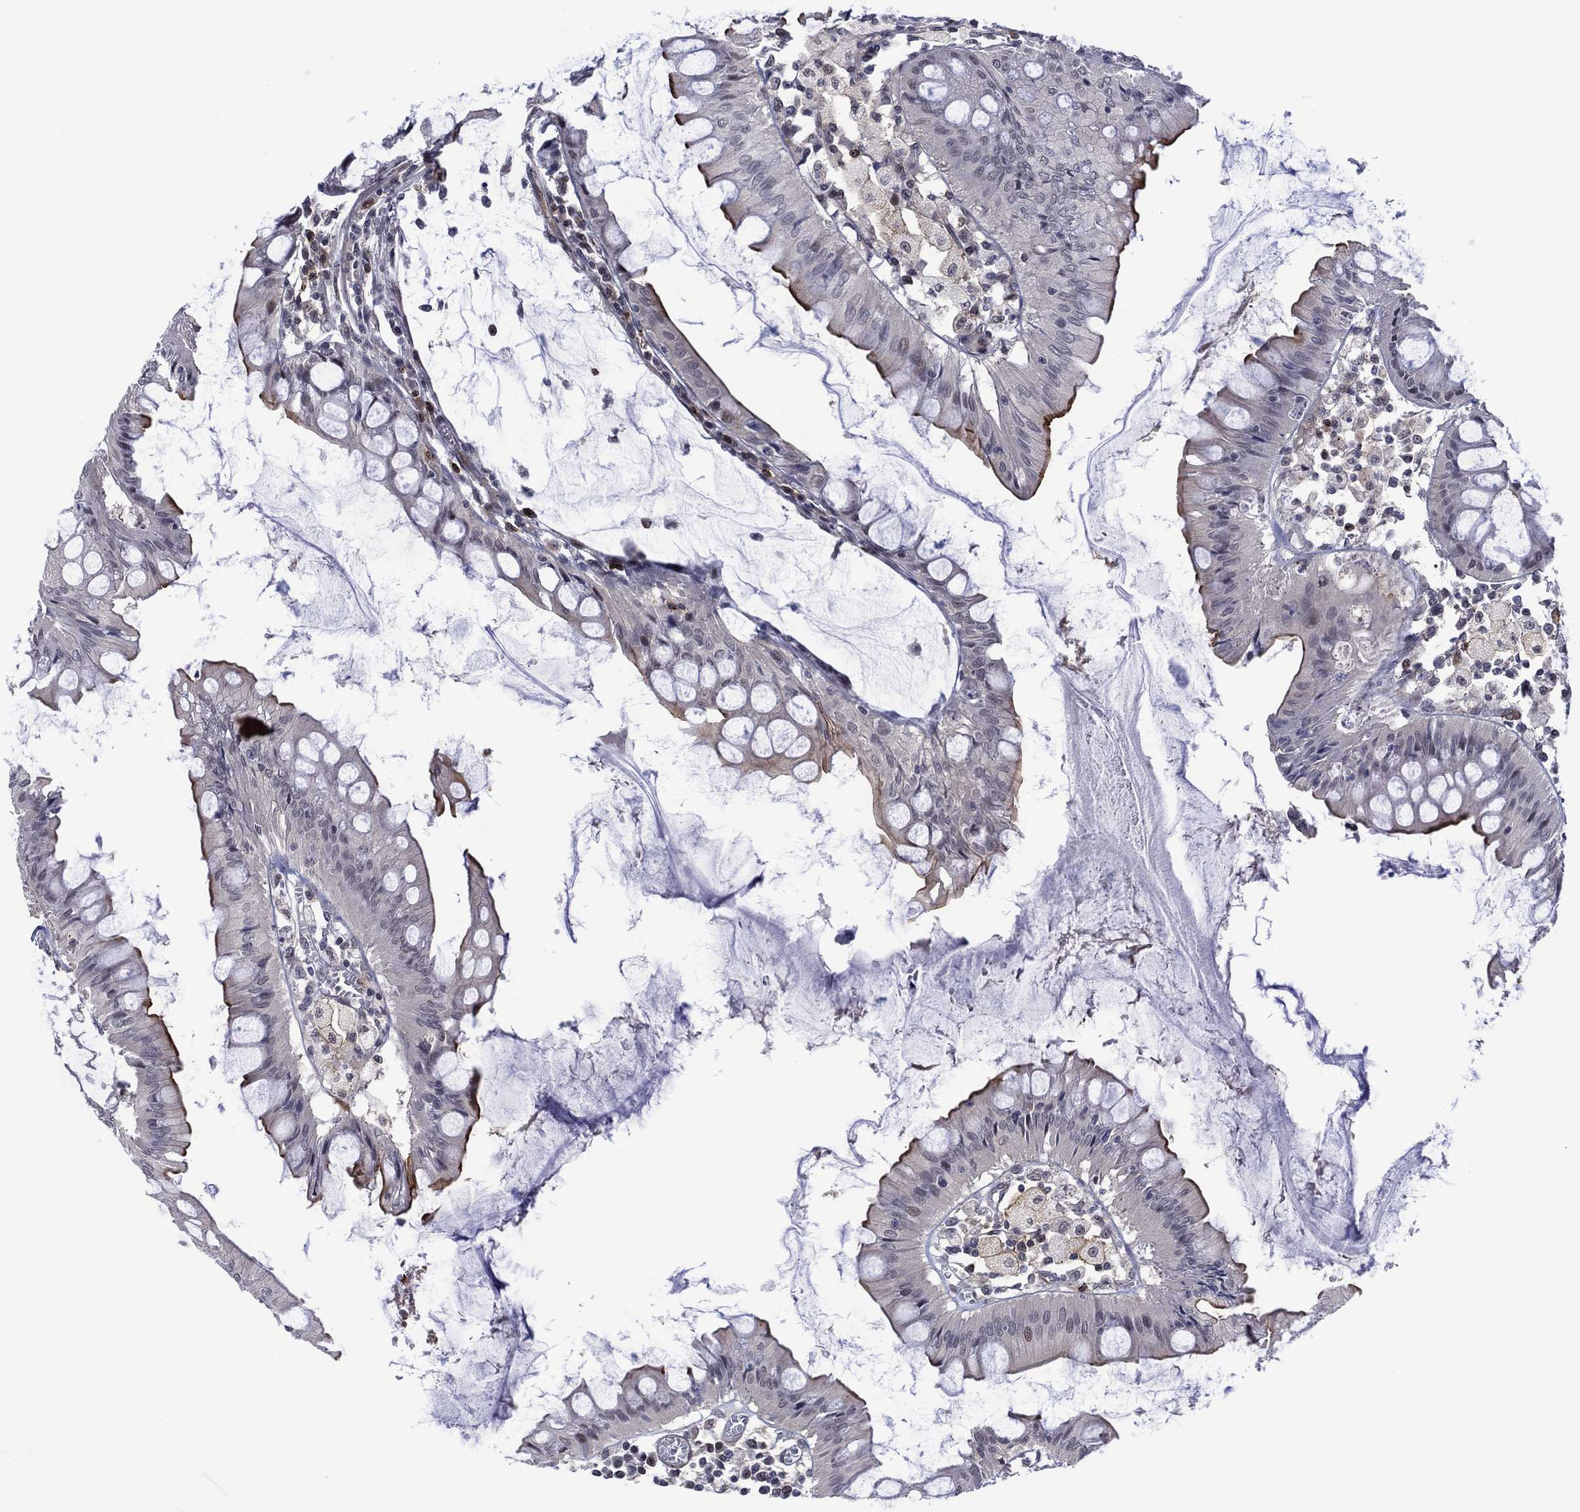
{"staining": {"intensity": "strong", "quantity": "25%-75%", "location": "cytoplasmic/membranous"}, "tissue": "colorectal cancer", "cell_type": "Tumor cells", "image_type": "cancer", "snomed": [{"axis": "morphology", "description": "Adenocarcinoma, NOS"}, {"axis": "topography", "description": "Rectum"}], "caption": "Immunohistochemical staining of adenocarcinoma (colorectal) shows high levels of strong cytoplasmic/membranous protein expression in about 25%-75% of tumor cells.", "gene": "DPP4", "patient": {"sex": "female", "age": 85}}